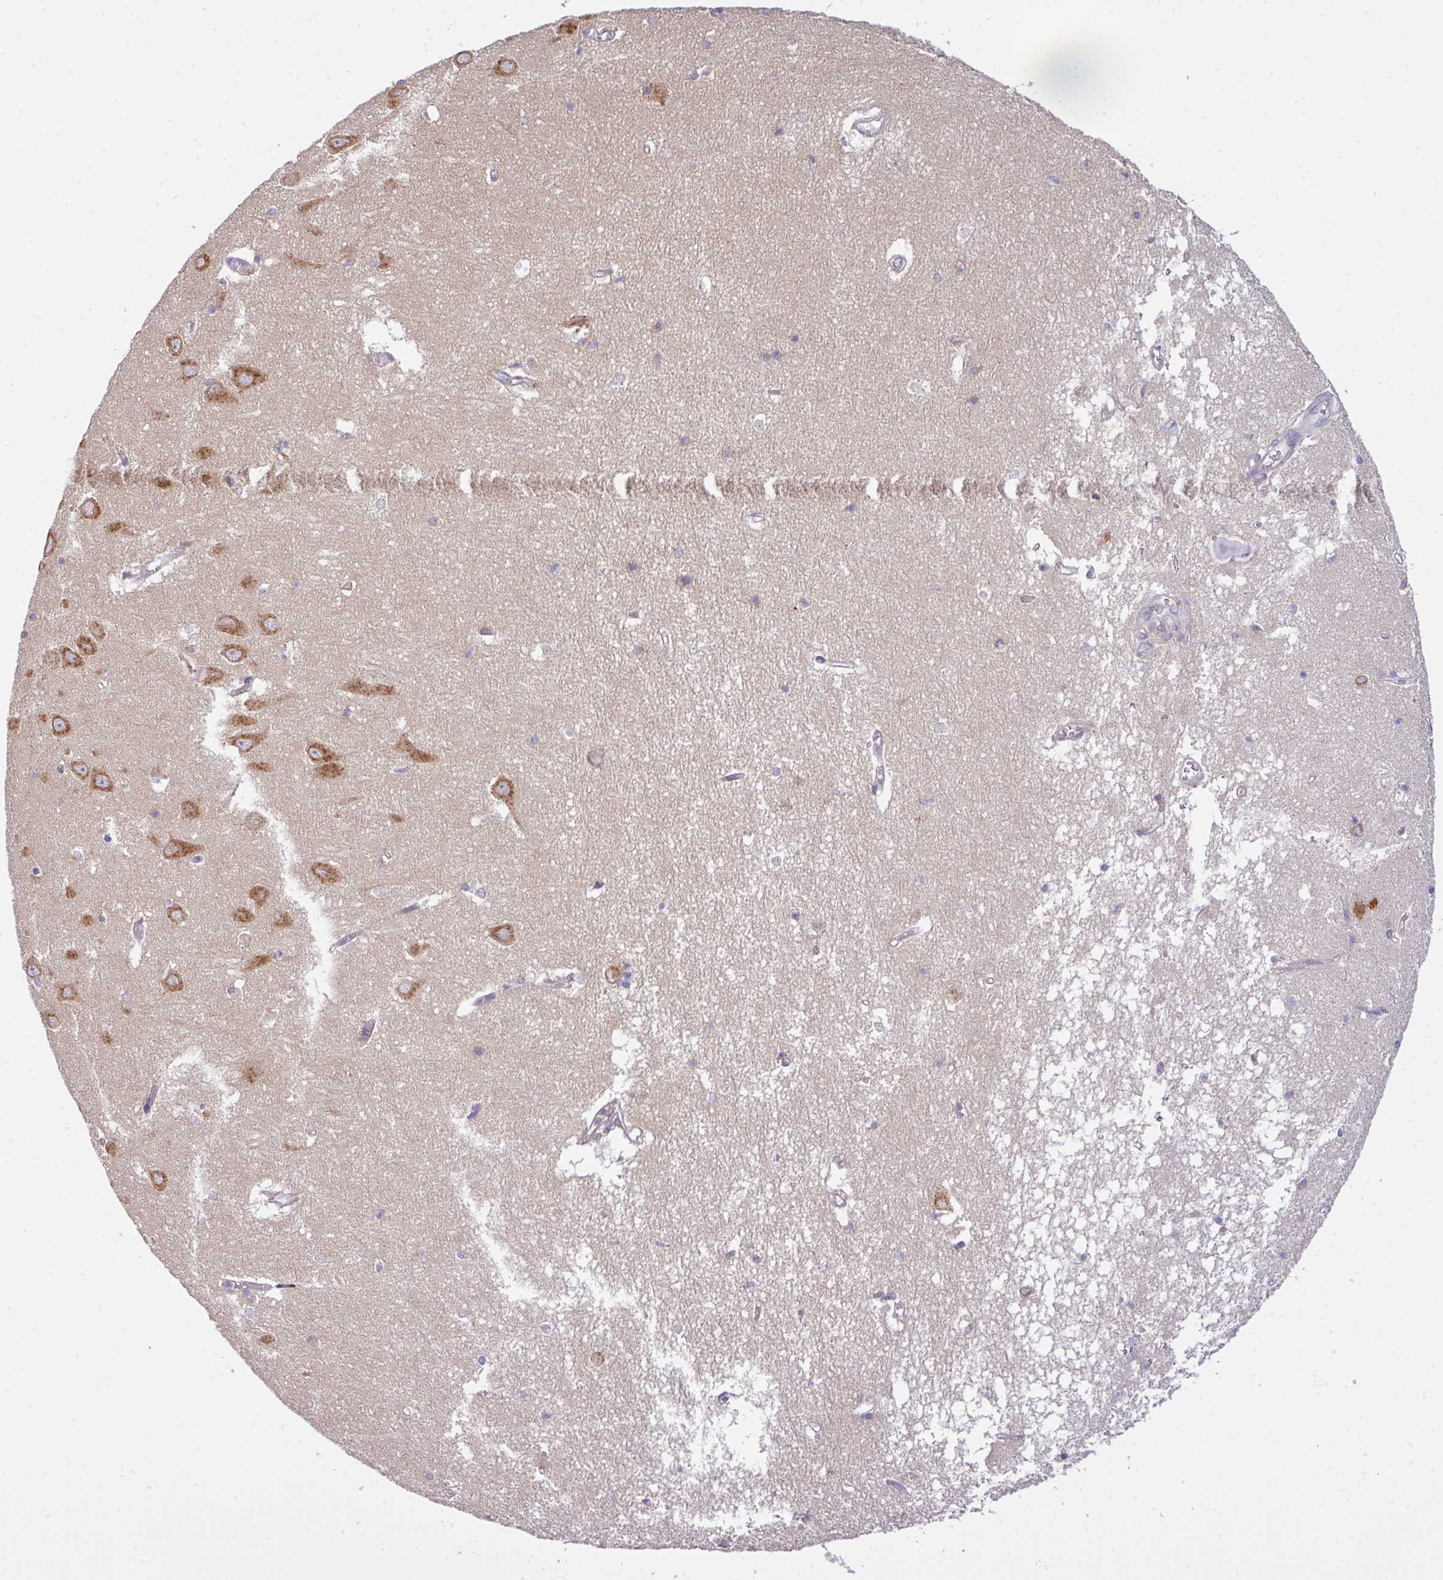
{"staining": {"intensity": "moderate", "quantity": "<25%", "location": "cytoplasmic/membranous"}, "tissue": "hippocampus", "cell_type": "Glial cells", "image_type": "normal", "snomed": [{"axis": "morphology", "description": "Normal tissue, NOS"}, {"axis": "topography", "description": "Hippocampus"}], "caption": "Immunohistochemistry (IHC) (DAB (3,3'-diaminobenzidine)) staining of unremarkable hippocampus demonstrates moderate cytoplasmic/membranous protein expression in about <25% of glial cells.", "gene": "VTI1A", "patient": {"sex": "male", "age": 70}}